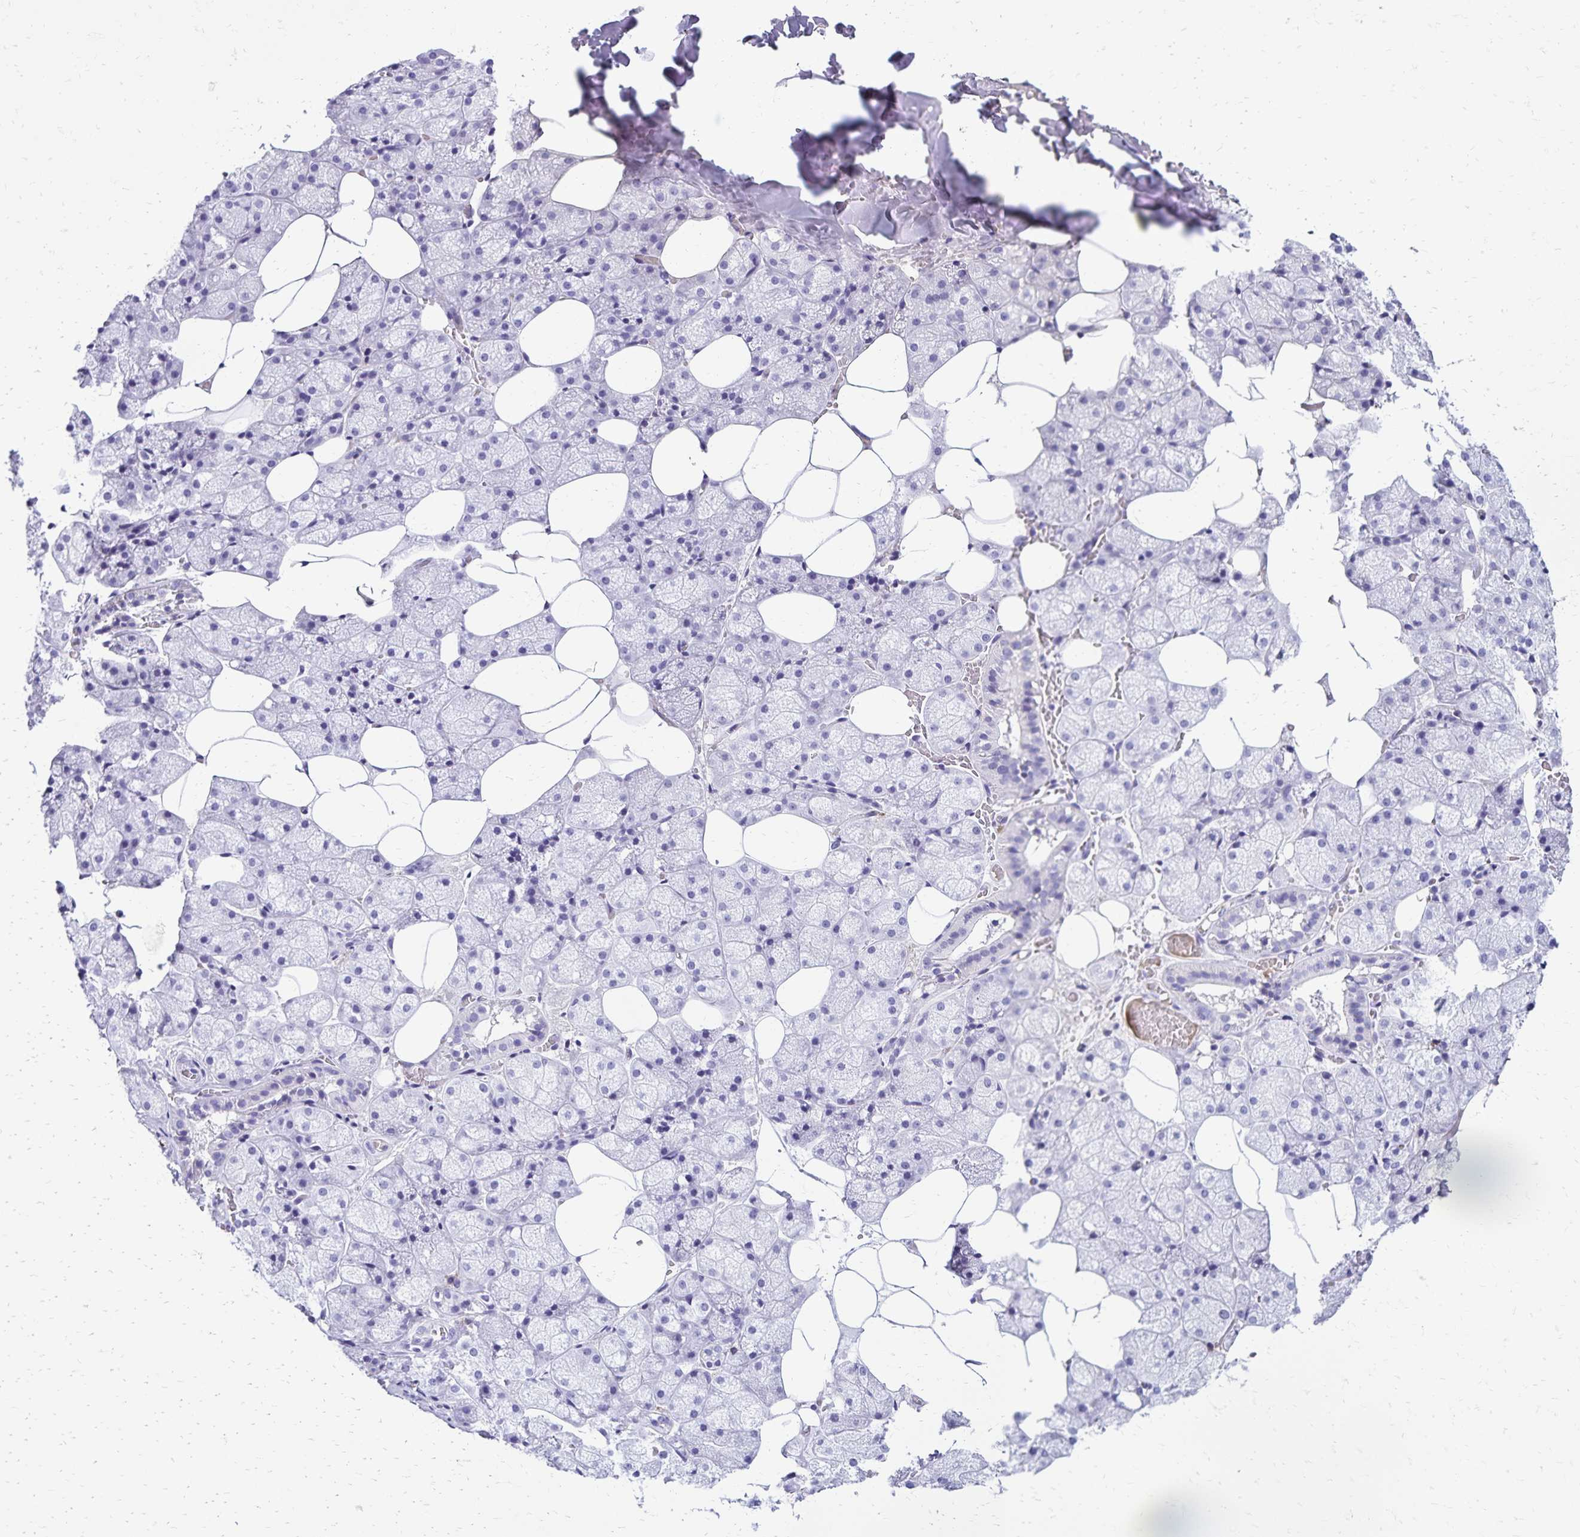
{"staining": {"intensity": "negative", "quantity": "none", "location": "none"}, "tissue": "salivary gland", "cell_type": "Glandular cells", "image_type": "normal", "snomed": [{"axis": "morphology", "description": "Normal tissue, NOS"}, {"axis": "topography", "description": "Salivary gland"}, {"axis": "topography", "description": "Peripheral nerve tissue"}], "caption": "The IHC image has no significant staining in glandular cells of salivary gland.", "gene": "CD27", "patient": {"sex": "male", "age": 38}}